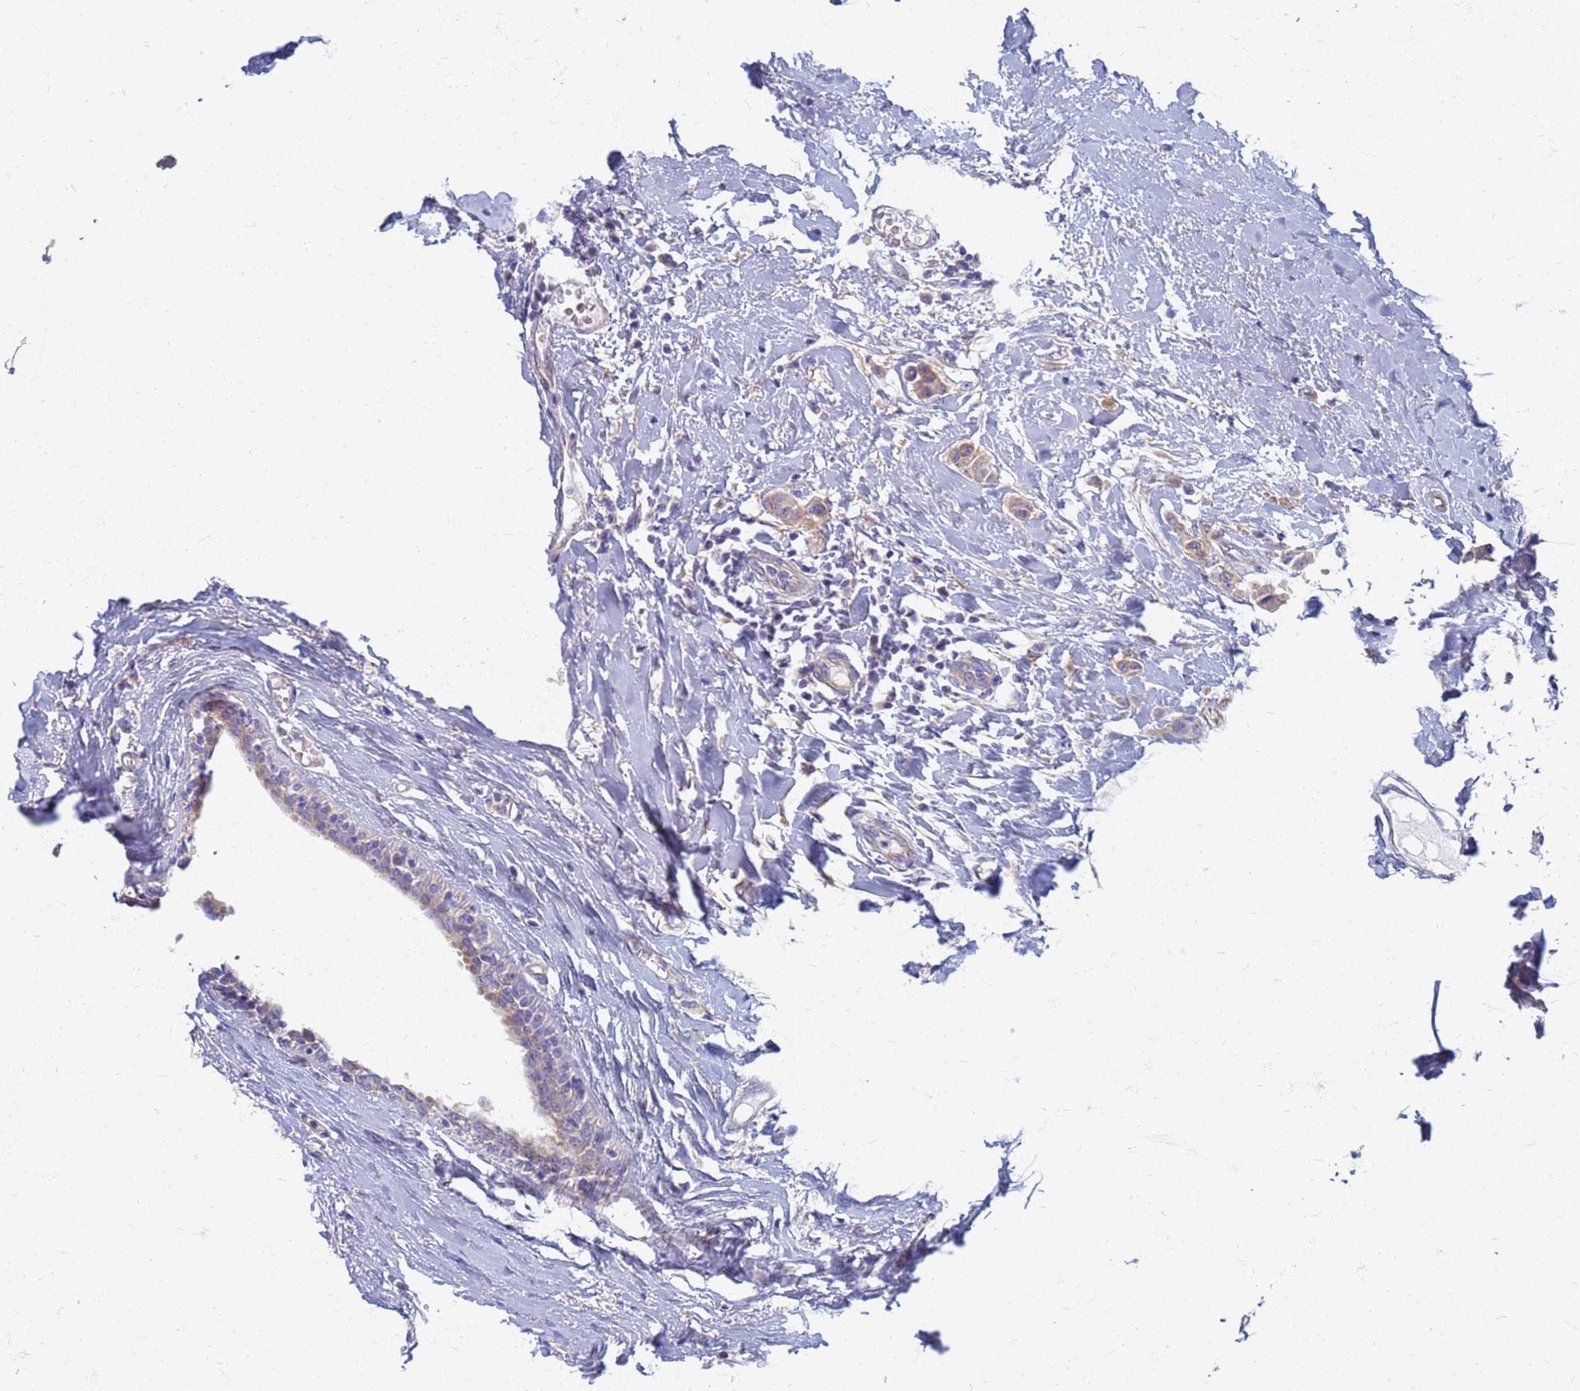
{"staining": {"intensity": "weak", "quantity": ">75%", "location": "cytoplasmic/membranous"}, "tissue": "breast cancer", "cell_type": "Tumor cells", "image_type": "cancer", "snomed": [{"axis": "morphology", "description": "Duct carcinoma"}, {"axis": "topography", "description": "Breast"}], "caption": "A histopathology image showing weak cytoplasmic/membranous positivity in approximately >75% of tumor cells in infiltrating ductal carcinoma (breast), as visualized by brown immunohistochemical staining.", "gene": "EEA1", "patient": {"sex": "female", "age": 40}}